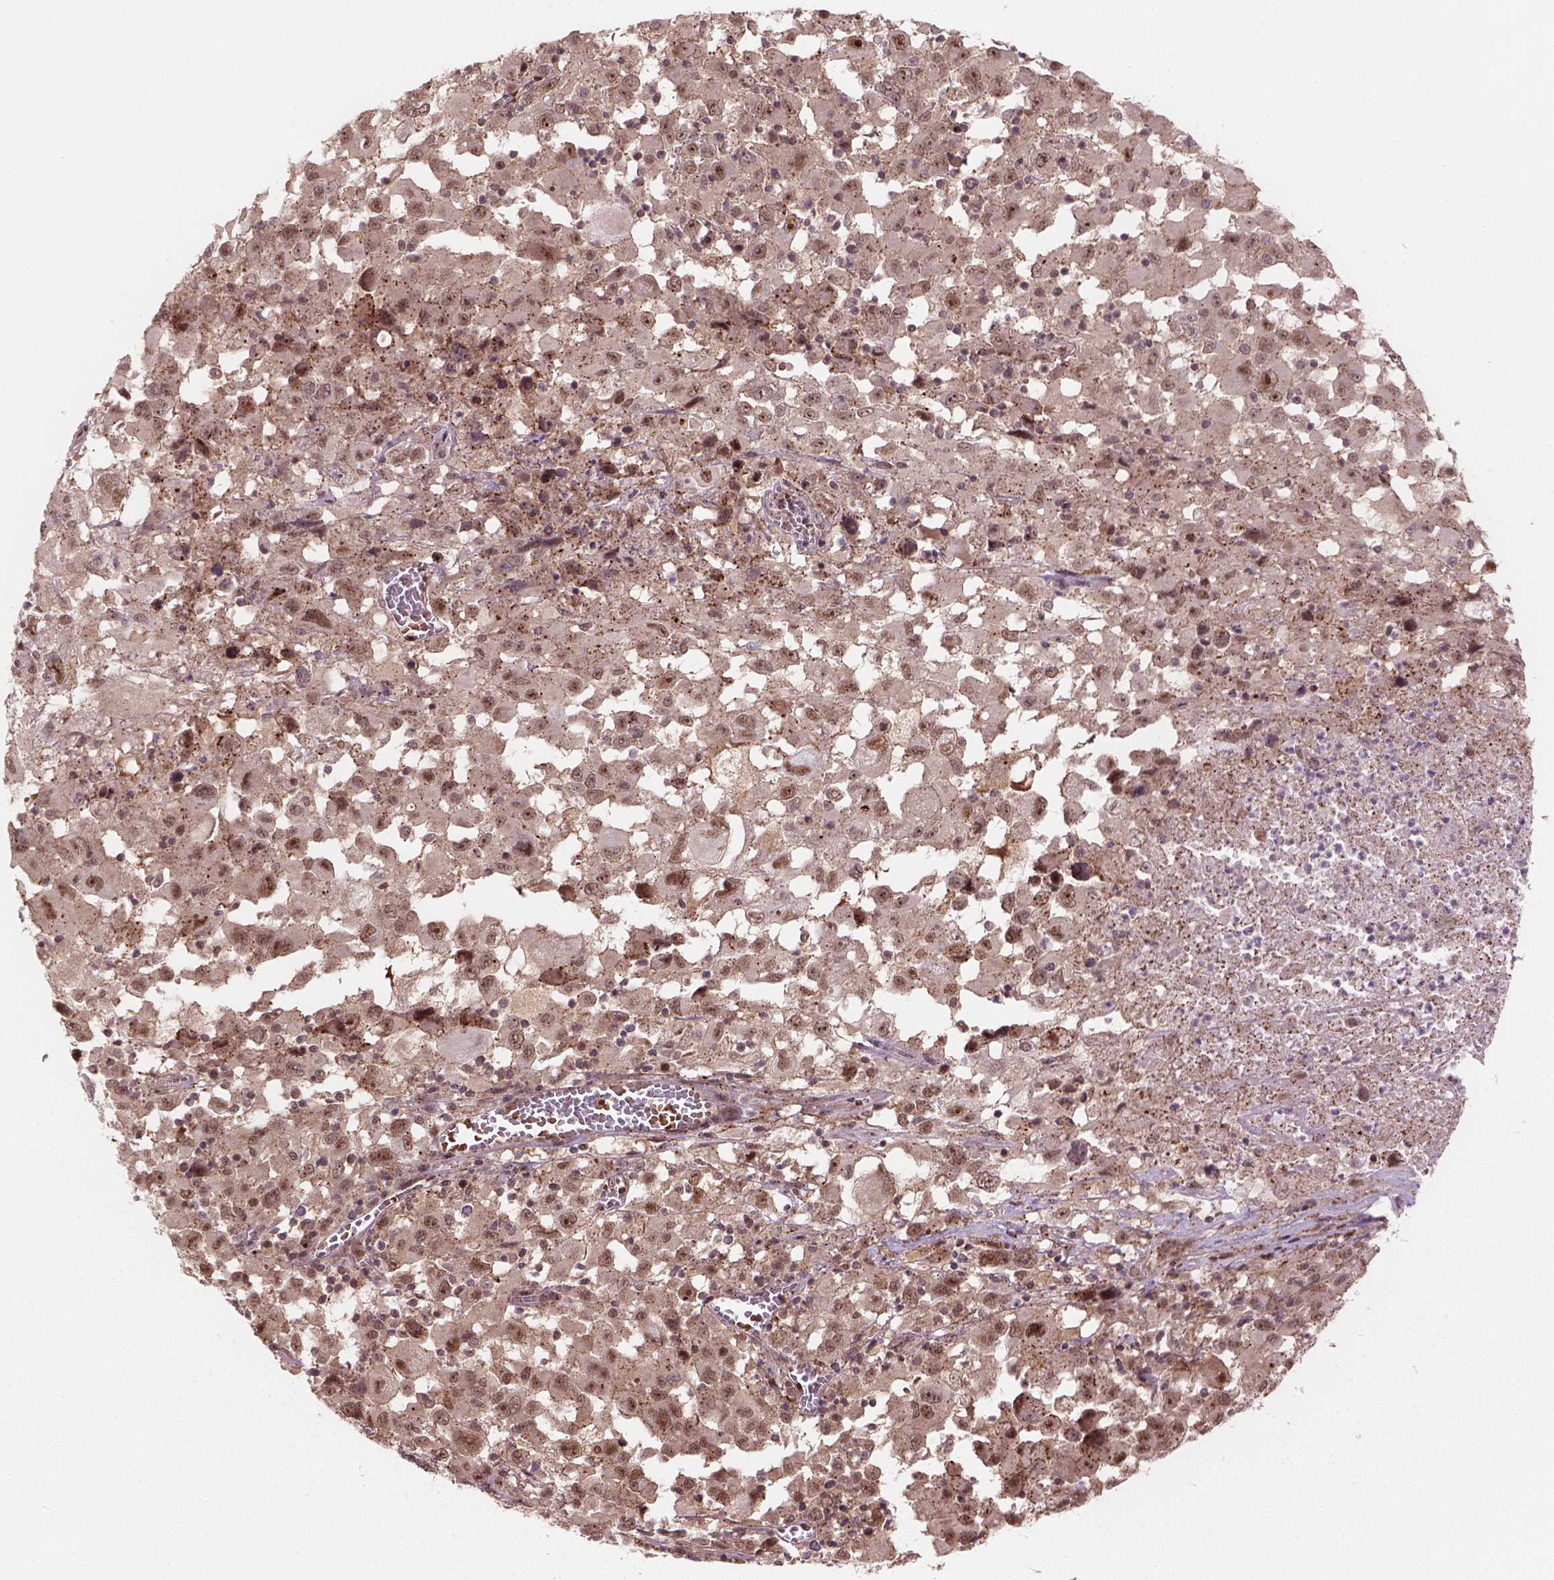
{"staining": {"intensity": "moderate", "quantity": "25%-75%", "location": "cytoplasmic/membranous,nuclear"}, "tissue": "melanoma", "cell_type": "Tumor cells", "image_type": "cancer", "snomed": [{"axis": "morphology", "description": "Malignant melanoma, Metastatic site"}, {"axis": "topography", "description": "Soft tissue"}], "caption": "This image displays immunohistochemistry staining of human malignant melanoma (metastatic site), with medium moderate cytoplasmic/membranous and nuclear staining in about 25%-75% of tumor cells.", "gene": "PSMD11", "patient": {"sex": "male", "age": 50}}